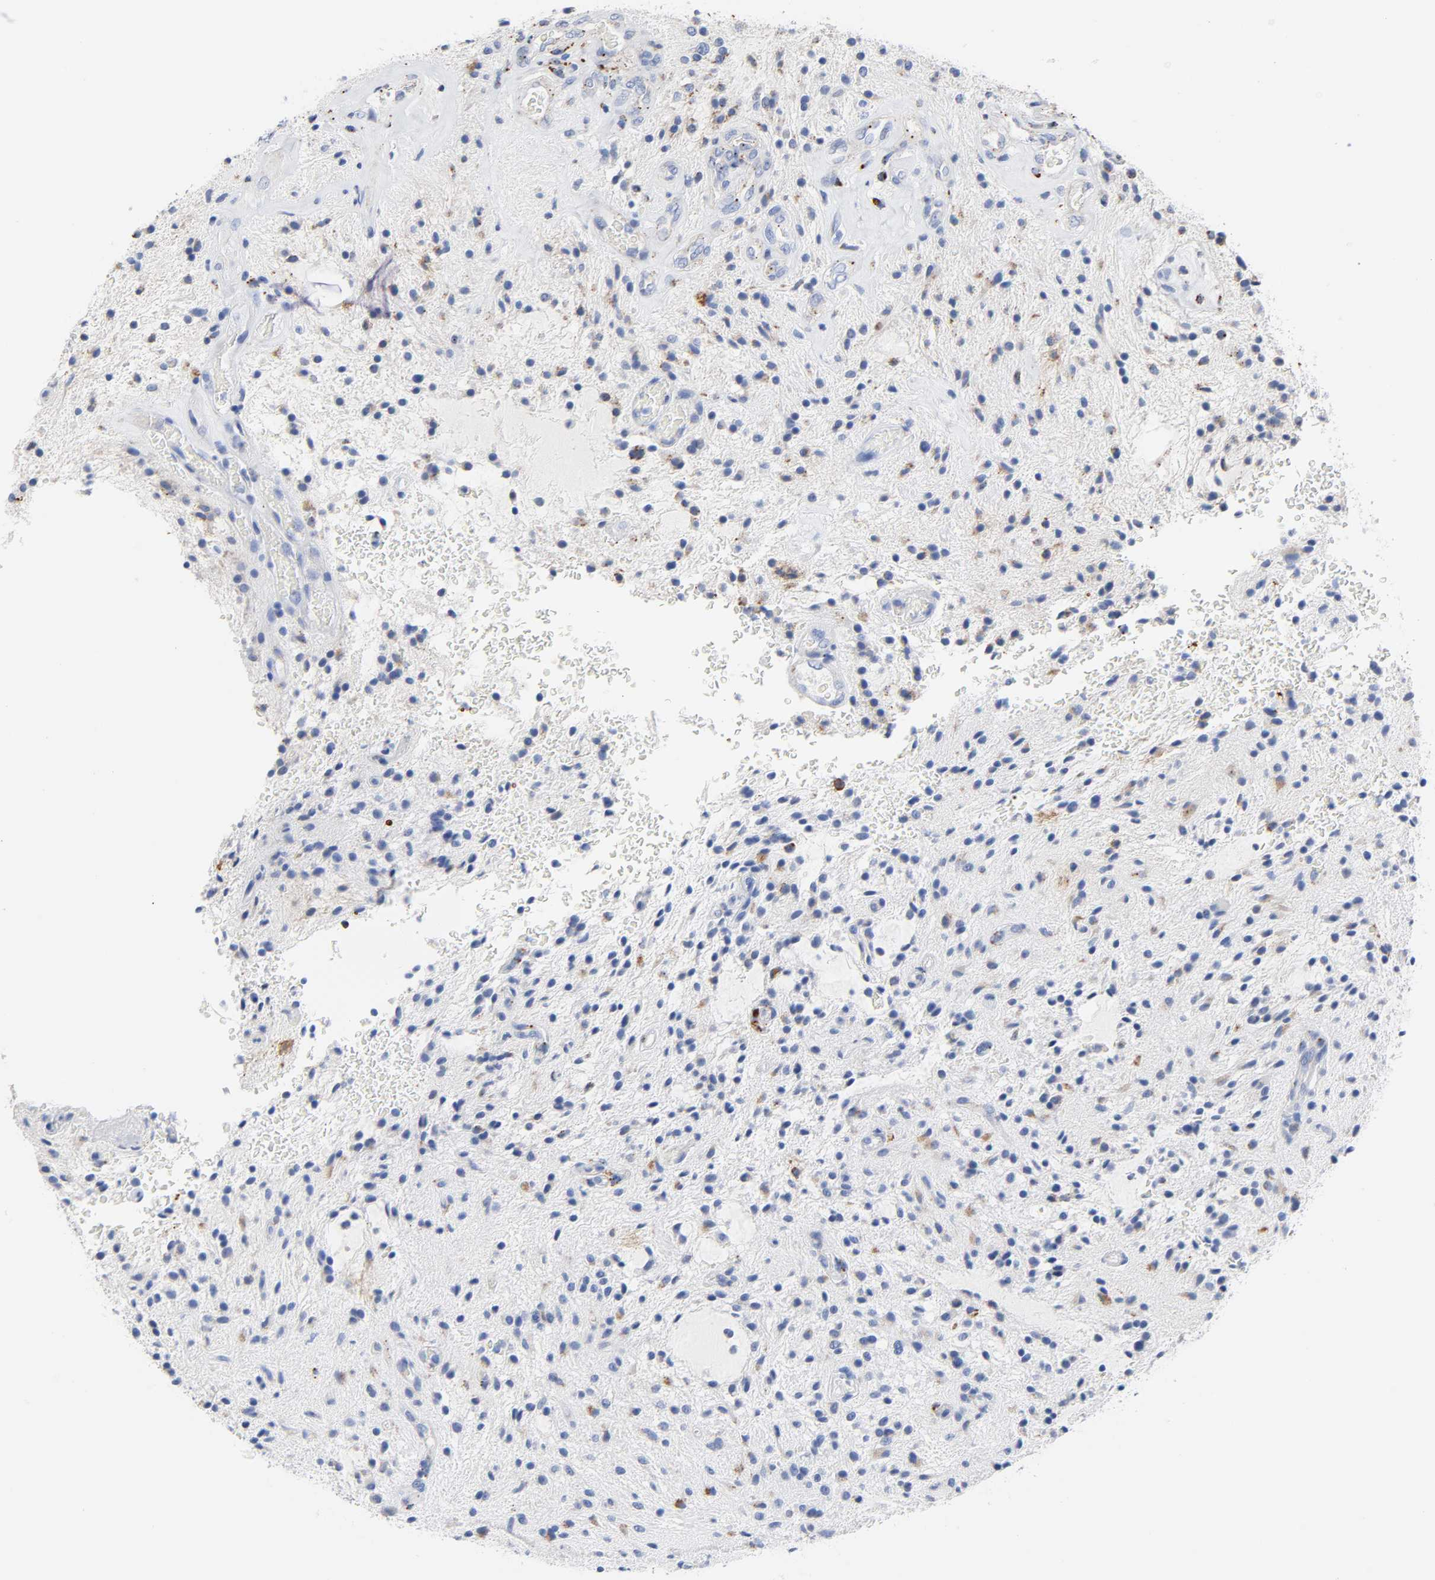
{"staining": {"intensity": "moderate", "quantity": "<25%", "location": "cytoplasmic/membranous"}, "tissue": "glioma", "cell_type": "Tumor cells", "image_type": "cancer", "snomed": [{"axis": "morphology", "description": "Glioma, malignant, NOS"}, {"axis": "topography", "description": "Cerebellum"}], "caption": "Immunohistochemical staining of glioma demonstrates moderate cytoplasmic/membranous protein positivity in about <25% of tumor cells.", "gene": "PLP1", "patient": {"sex": "female", "age": 10}}